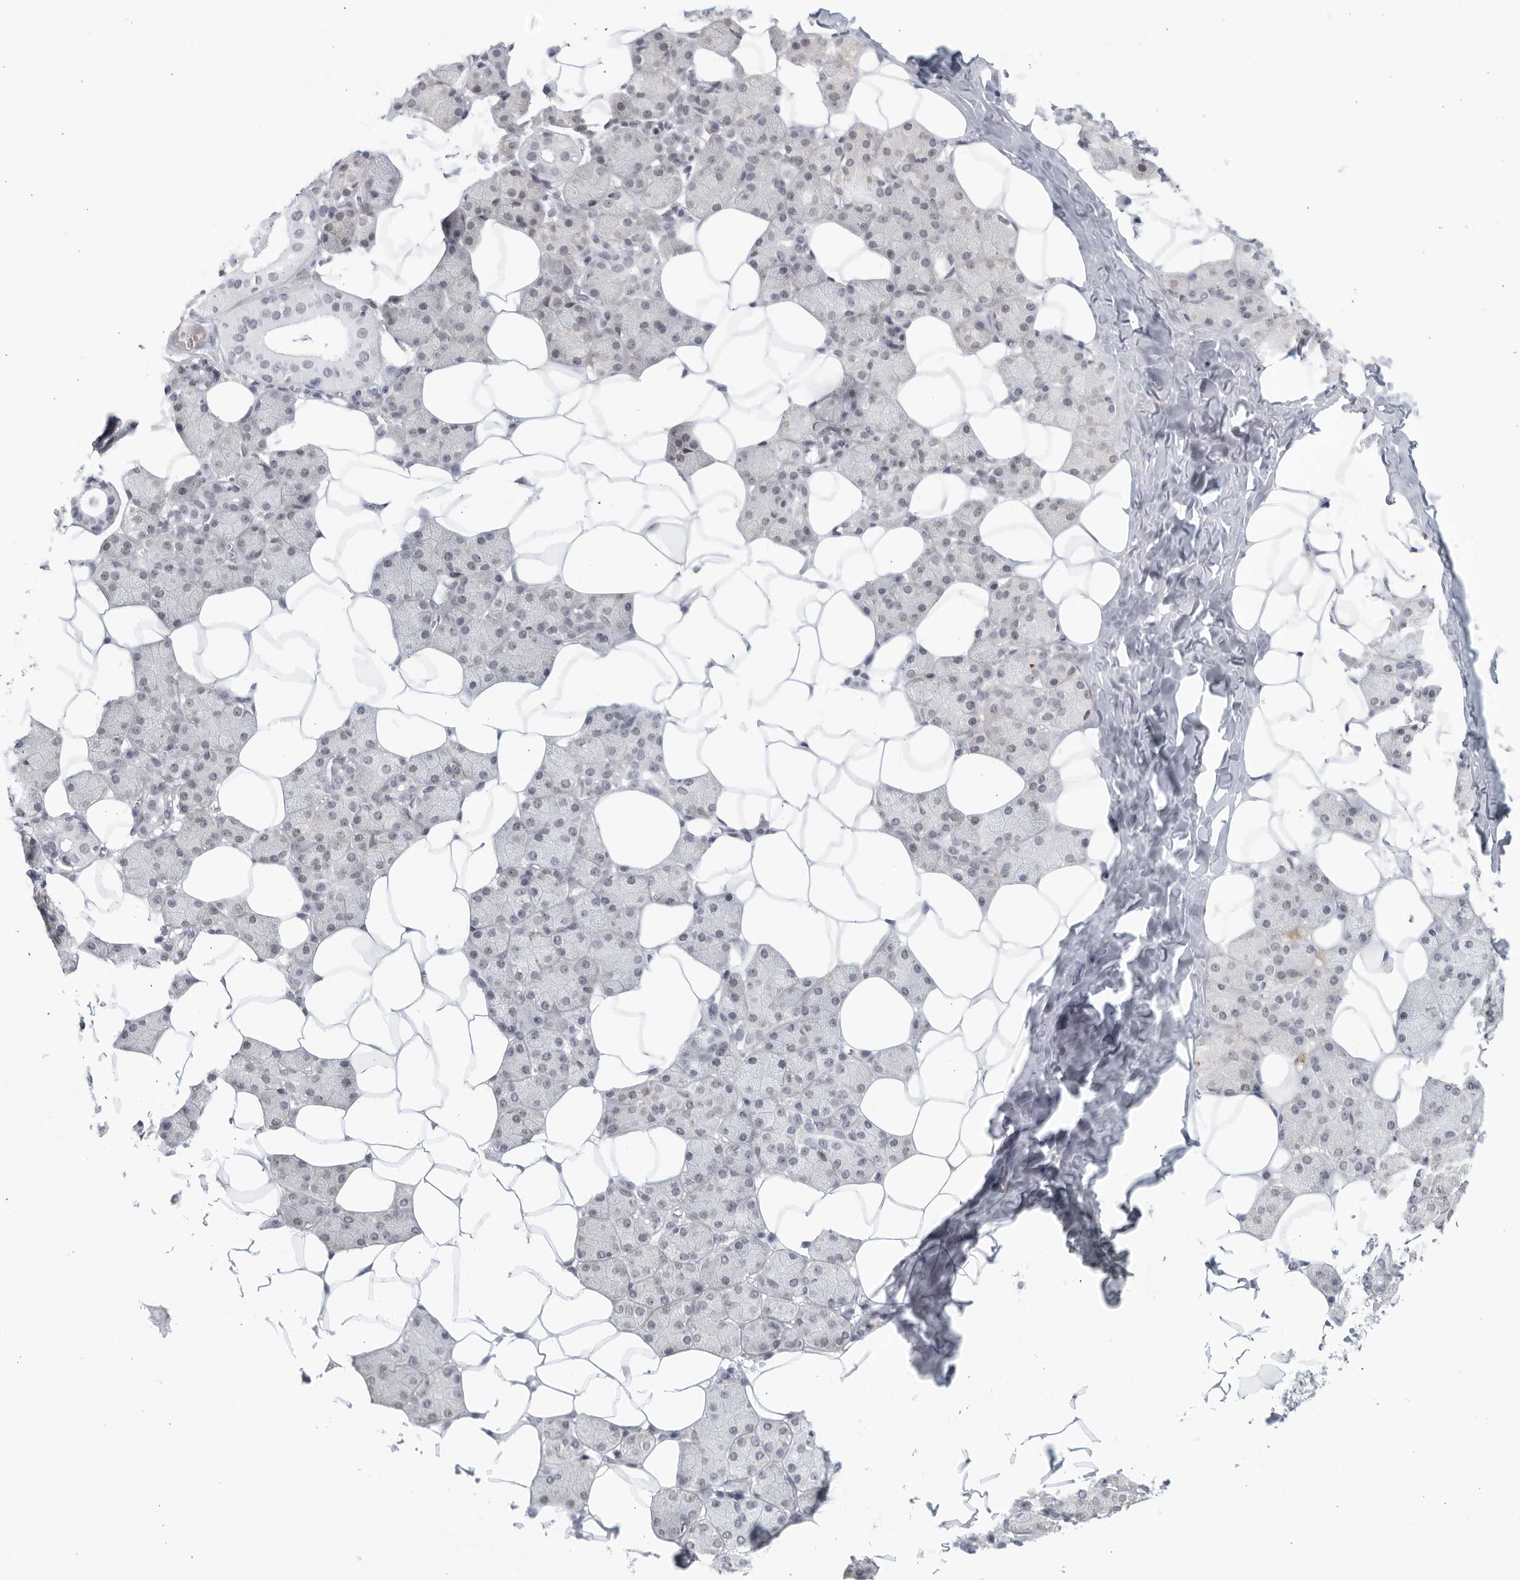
{"staining": {"intensity": "moderate", "quantity": "<25%", "location": "cytoplasmic/membranous"}, "tissue": "salivary gland", "cell_type": "Glandular cells", "image_type": "normal", "snomed": [{"axis": "morphology", "description": "Normal tissue, NOS"}, {"axis": "topography", "description": "Salivary gland"}], "caption": "Immunohistochemical staining of unremarkable salivary gland displays low levels of moderate cytoplasmic/membranous positivity in about <25% of glandular cells.", "gene": "WDTC1", "patient": {"sex": "female", "age": 33}}